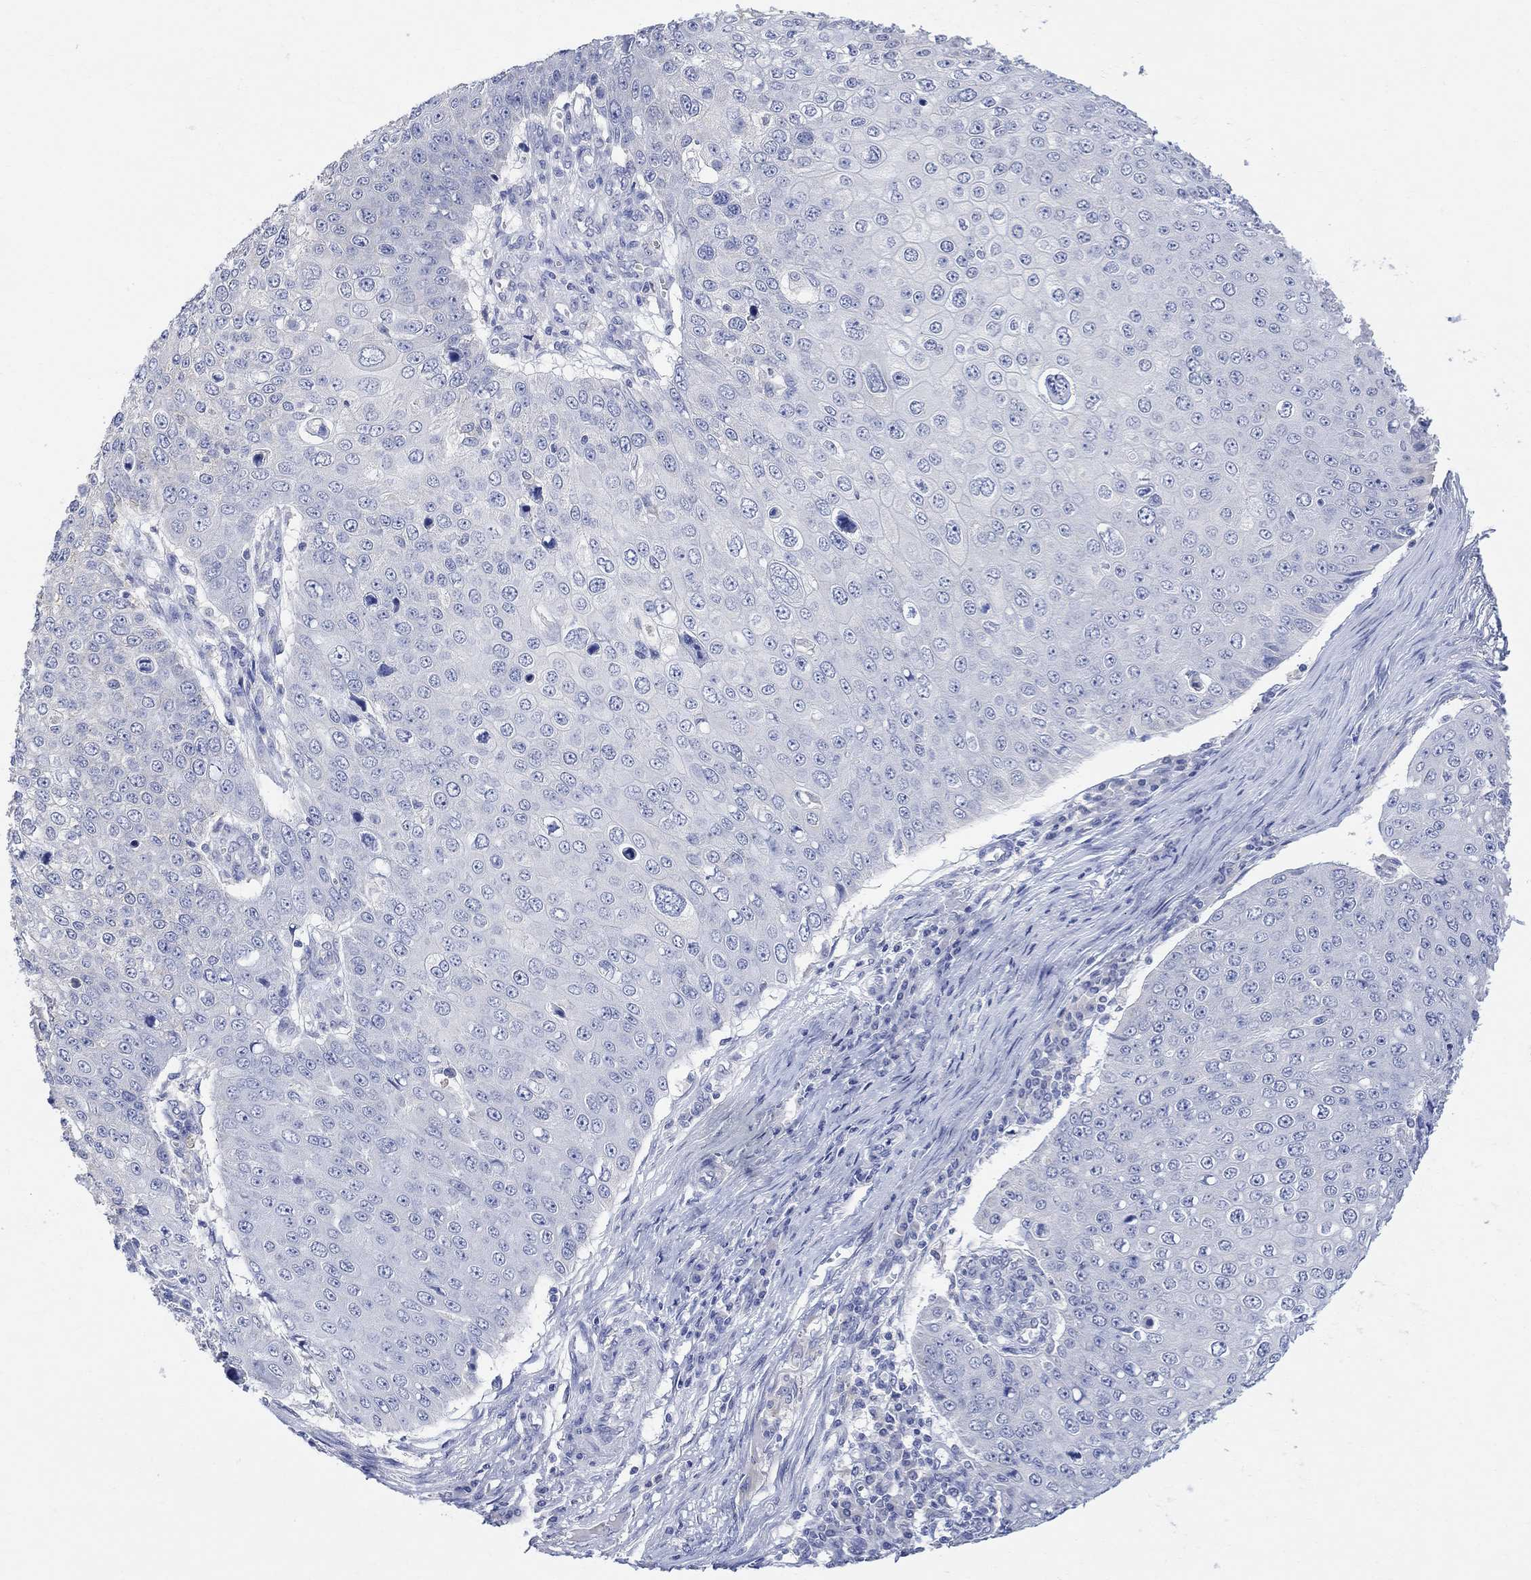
{"staining": {"intensity": "negative", "quantity": "none", "location": "none"}, "tissue": "skin cancer", "cell_type": "Tumor cells", "image_type": "cancer", "snomed": [{"axis": "morphology", "description": "Squamous cell carcinoma, NOS"}, {"axis": "topography", "description": "Skin"}], "caption": "Immunohistochemistry (IHC) photomicrograph of skin squamous cell carcinoma stained for a protein (brown), which reveals no staining in tumor cells.", "gene": "FBP2", "patient": {"sex": "male", "age": 71}}